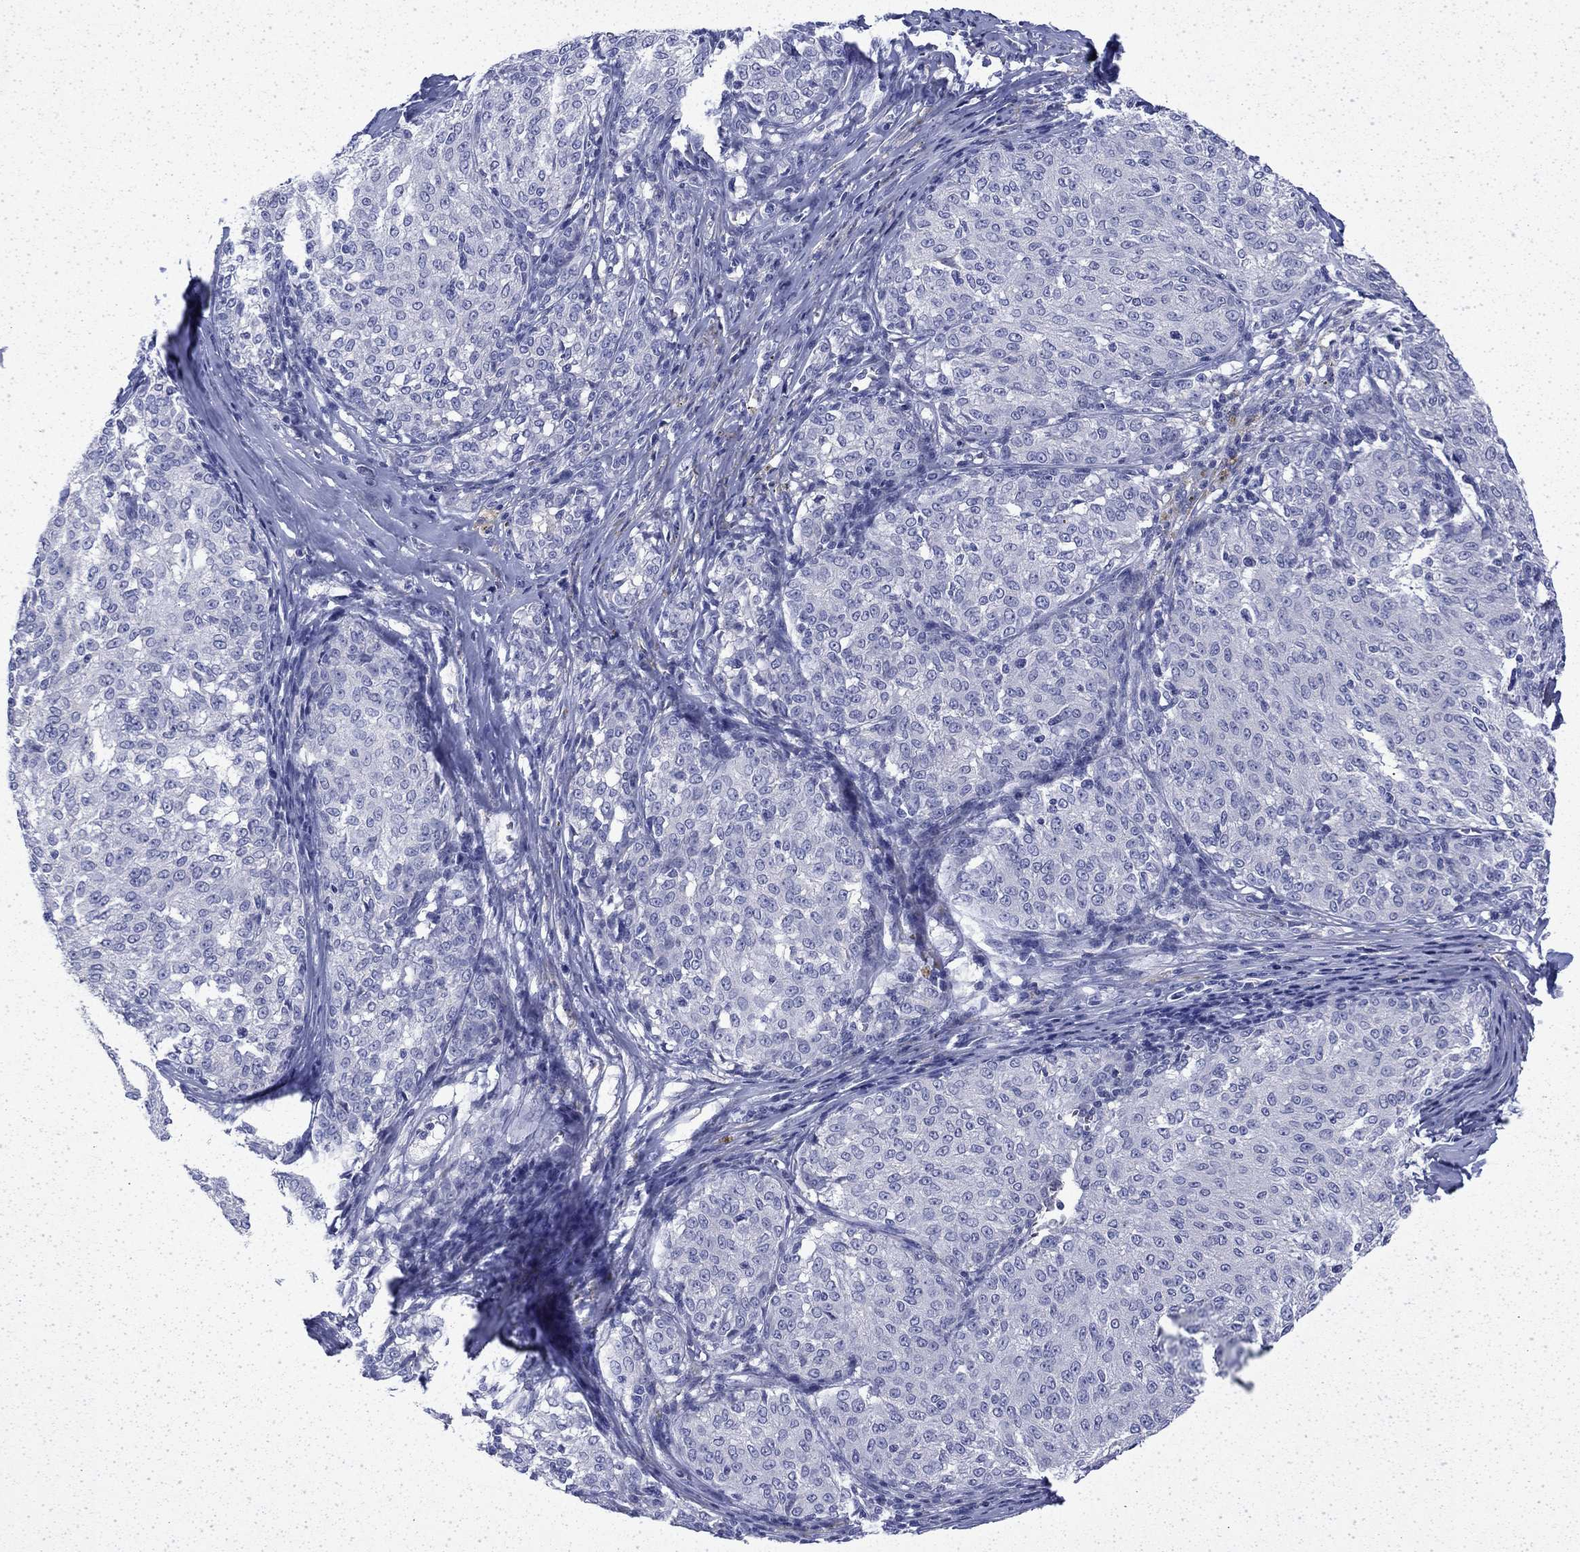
{"staining": {"intensity": "negative", "quantity": "none", "location": "none"}, "tissue": "melanoma", "cell_type": "Tumor cells", "image_type": "cancer", "snomed": [{"axis": "morphology", "description": "Malignant melanoma, NOS"}, {"axis": "topography", "description": "Skin"}], "caption": "IHC image of neoplastic tissue: human melanoma stained with DAB exhibits no significant protein positivity in tumor cells. (DAB (3,3'-diaminobenzidine) IHC visualized using brightfield microscopy, high magnification).", "gene": "ENPP6", "patient": {"sex": "female", "age": 72}}